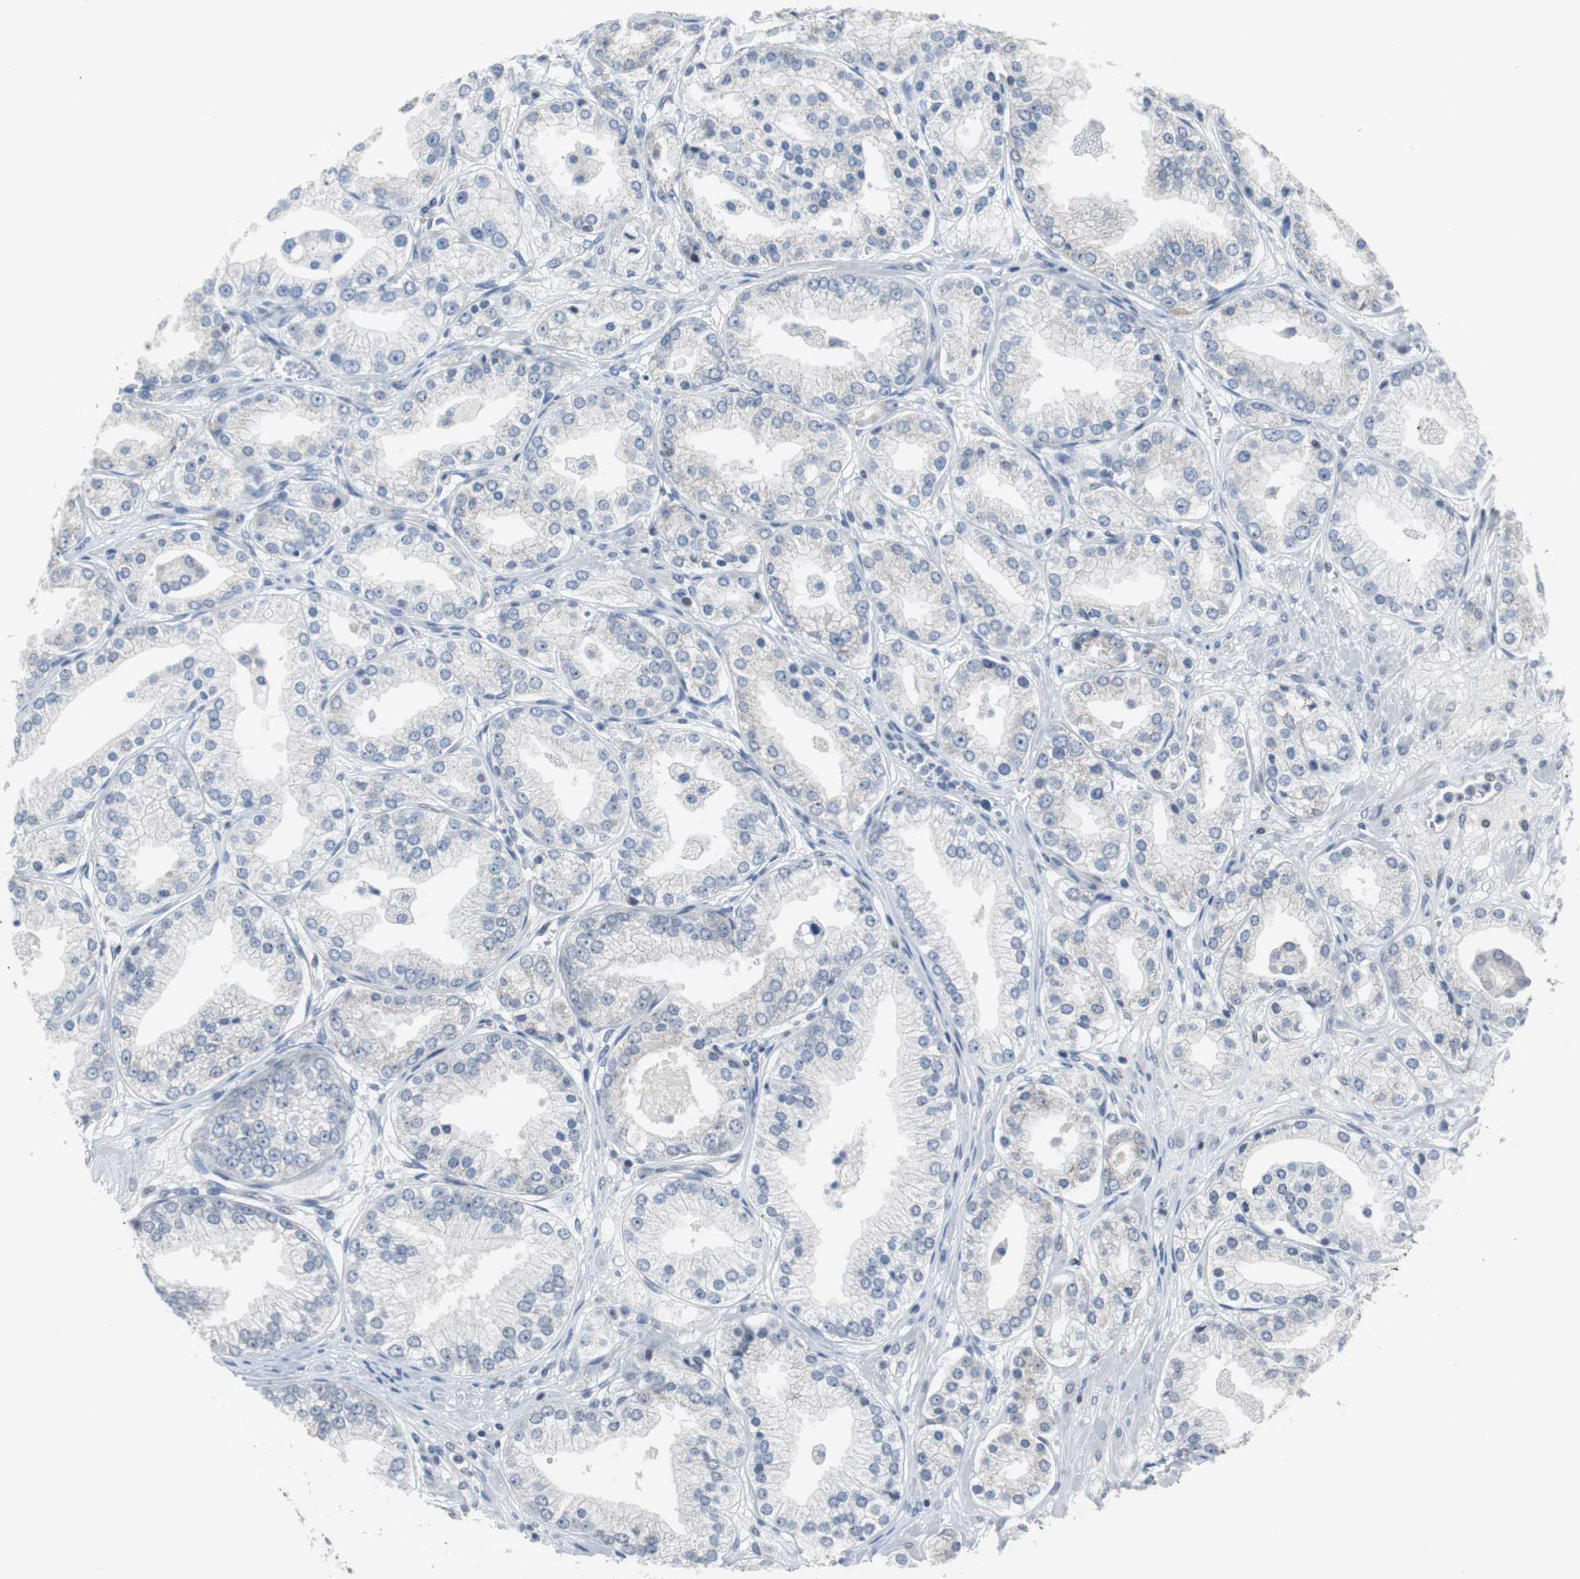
{"staining": {"intensity": "weak", "quantity": "<25%", "location": "cytoplasmic/membranous"}, "tissue": "prostate cancer", "cell_type": "Tumor cells", "image_type": "cancer", "snomed": [{"axis": "morphology", "description": "Adenocarcinoma, High grade"}, {"axis": "topography", "description": "Prostate"}], "caption": "Protein analysis of adenocarcinoma (high-grade) (prostate) displays no significant positivity in tumor cells. (DAB IHC visualized using brightfield microscopy, high magnification).", "gene": "TP63", "patient": {"sex": "male", "age": 61}}